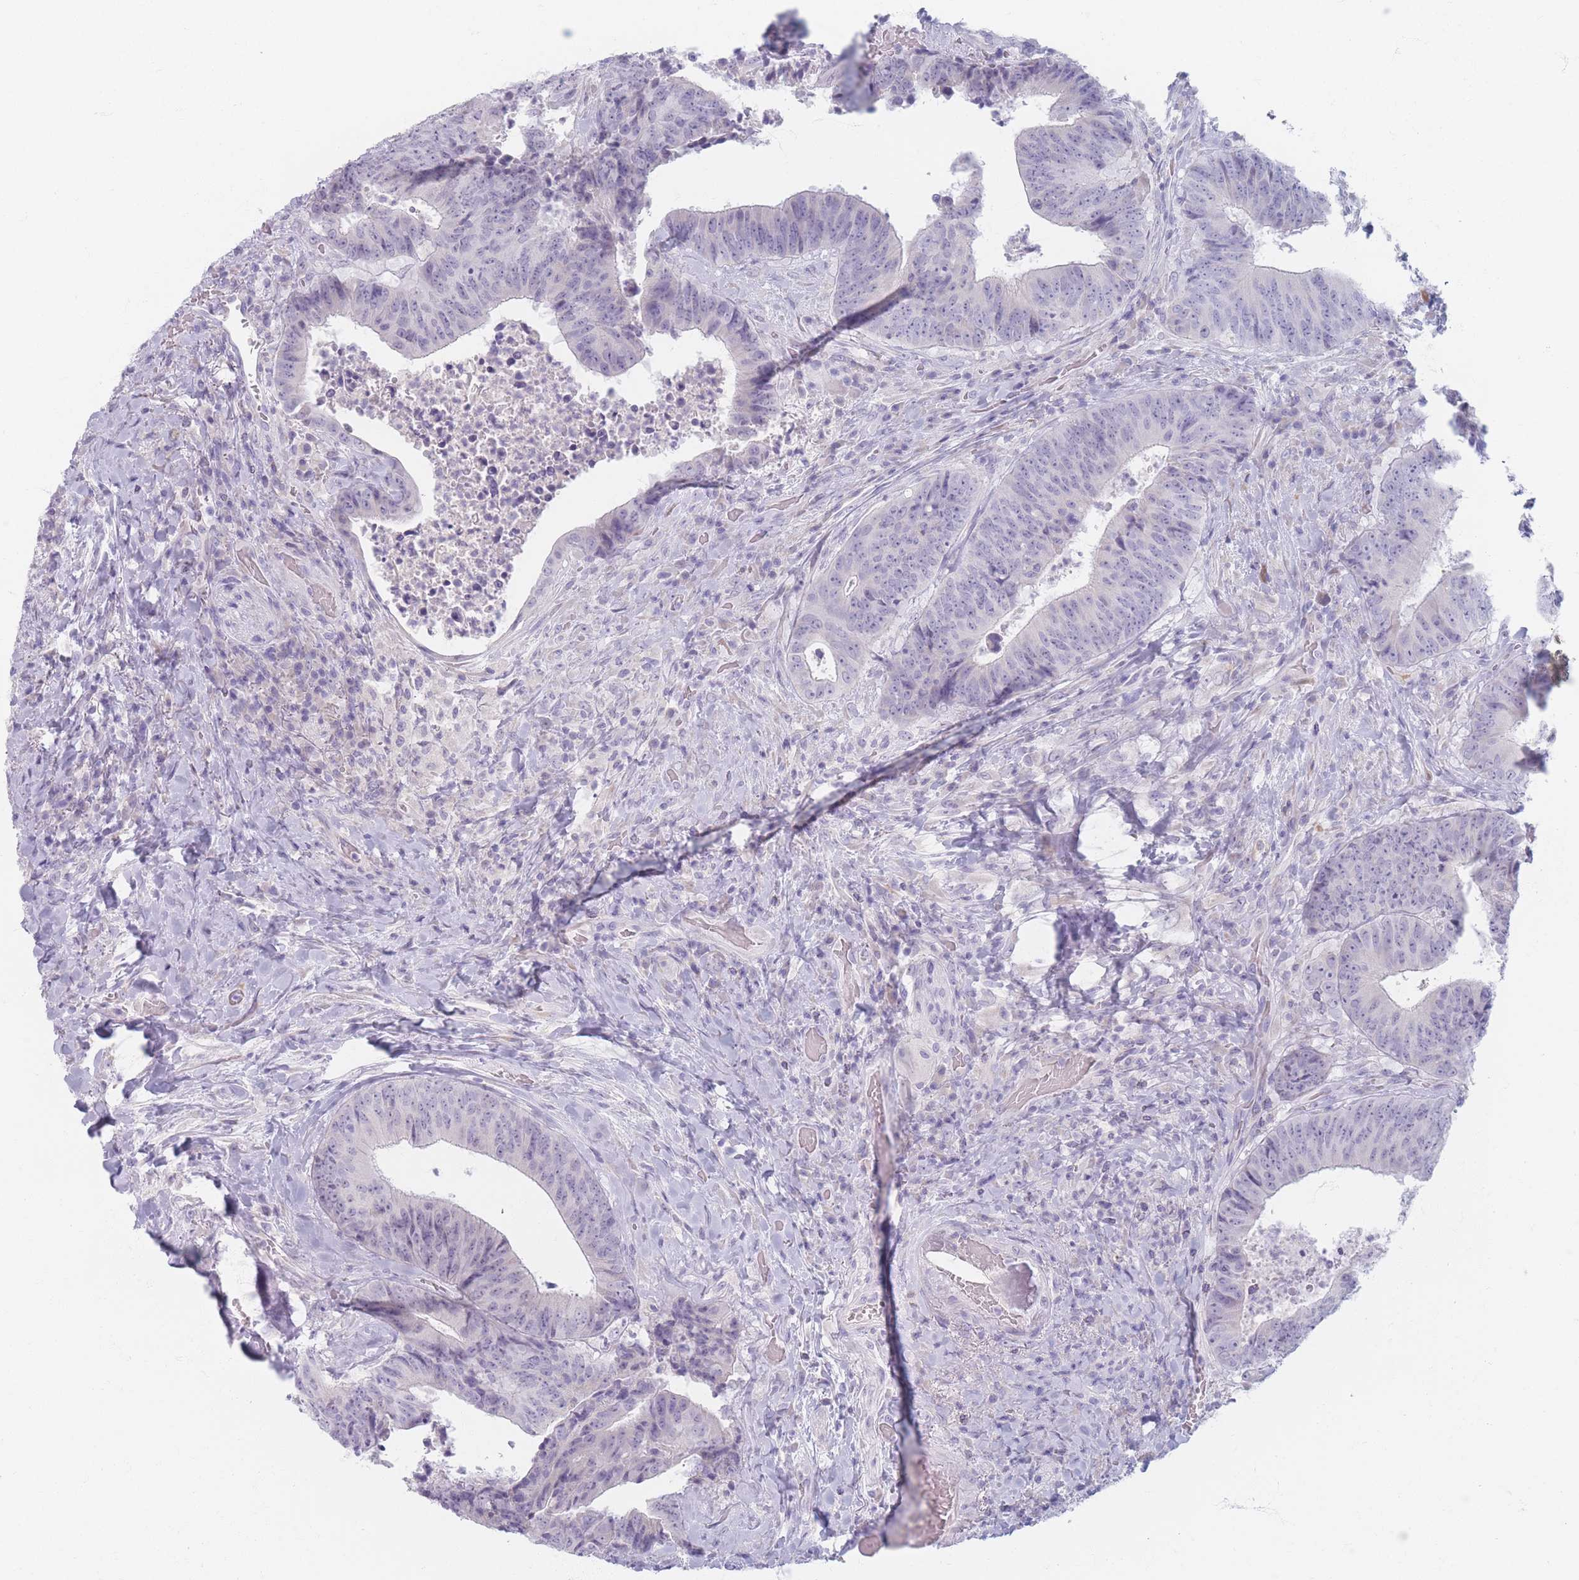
{"staining": {"intensity": "negative", "quantity": "none", "location": "none"}, "tissue": "colorectal cancer", "cell_type": "Tumor cells", "image_type": "cancer", "snomed": [{"axis": "morphology", "description": "Adenocarcinoma, NOS"}, {"axis": "topography", "description": "Rectum"}], "caption": "Tumor cells show no significant protein staining in adenocarcinoma (colorectal).", "gene": "PIGM", "patient": {"sex": "male", "age": 72}}